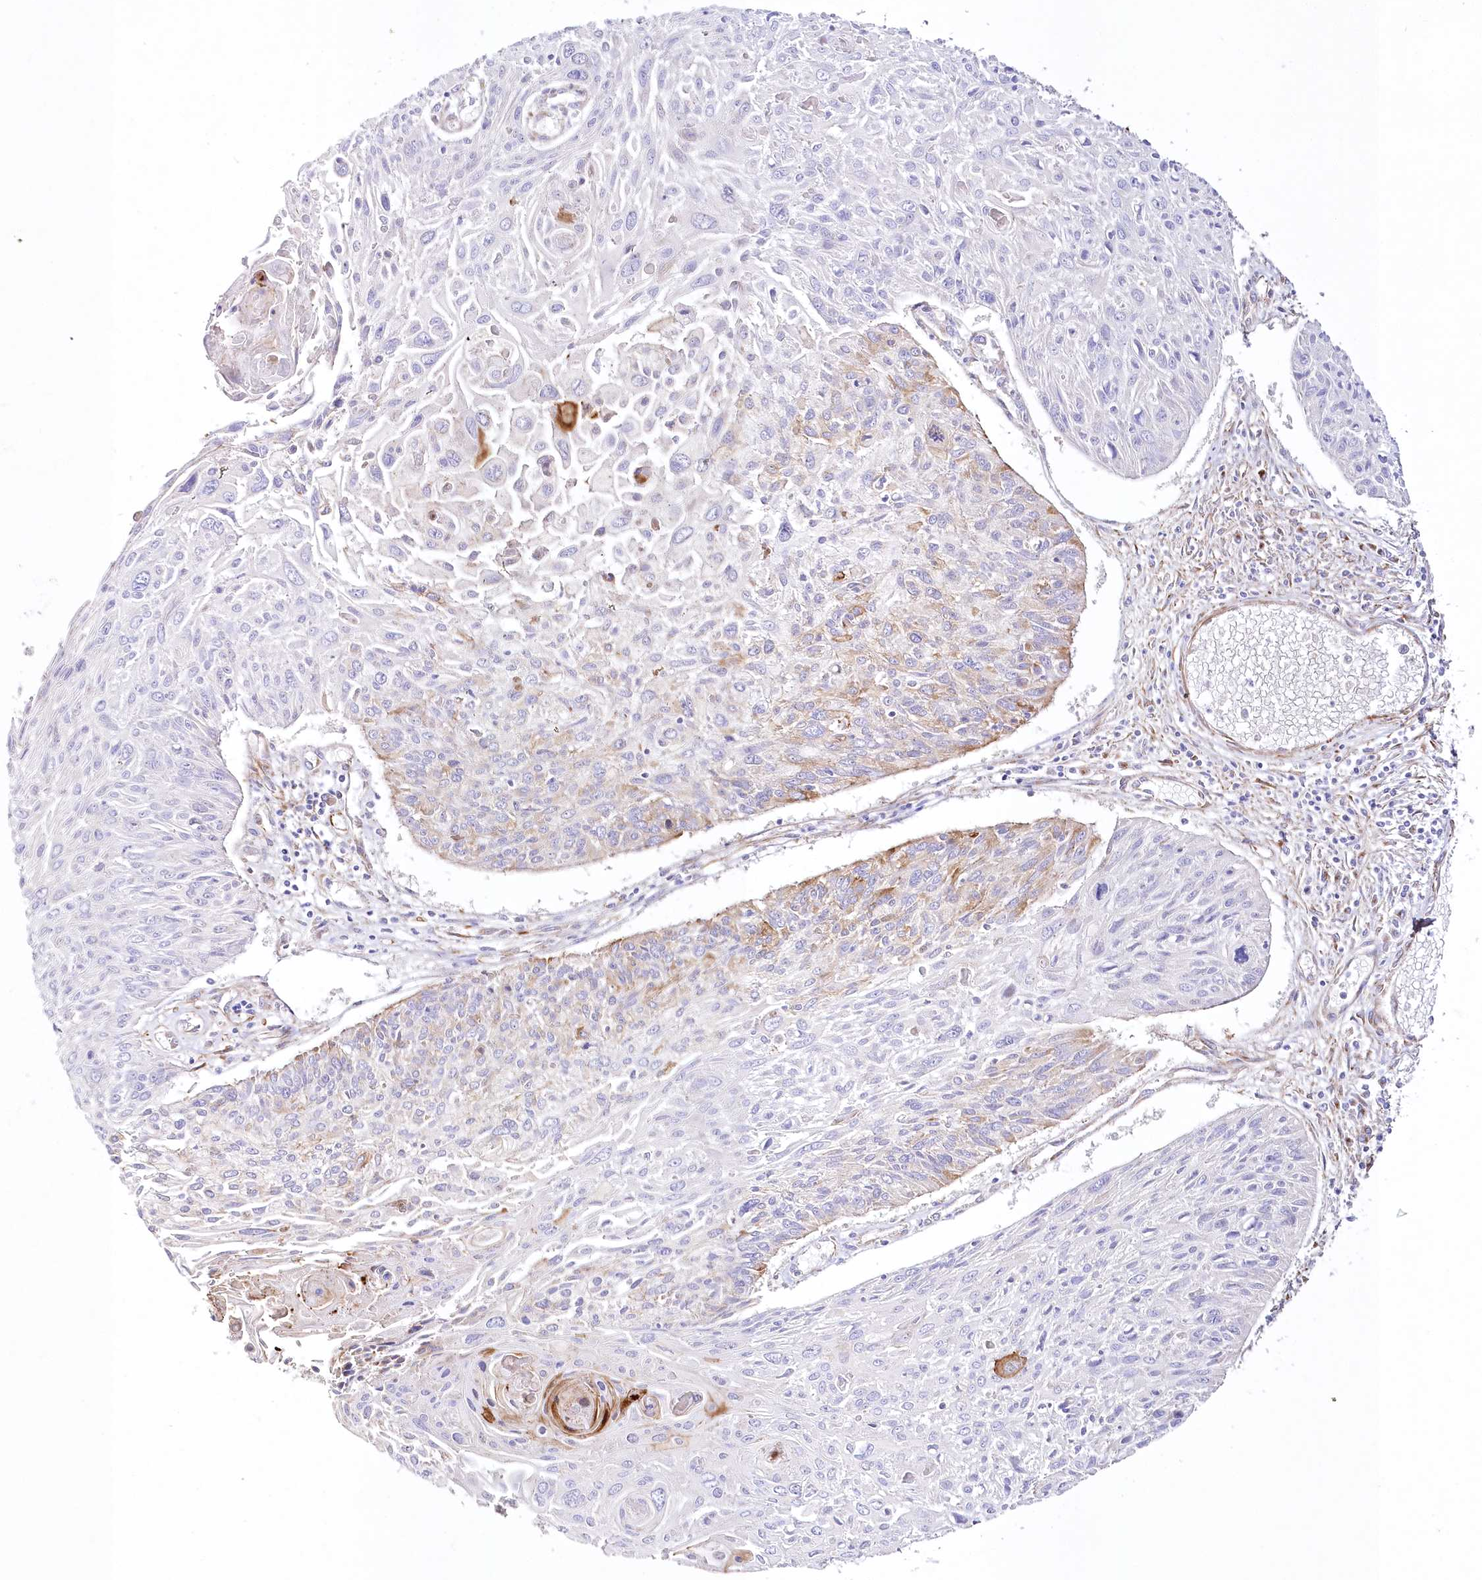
{"staining": {"intensity": "weak", "quantity": "<25%", "location": "cytoplasmic/membranous"}, "tissue": "cervical cancer", "cell_type": "Tumor cells", "image_type": "cancer", "snomed": [{"axis": "morphology", "description": "Squamous cell carcinoma, NOS"}, {"axis": "topography", "description": "Cervix"}], "caption": "Cervical squamous cell carcinoma stained for a protein using immunohistochemistry (IHC) exhibits no expression tumor cells.", "gene": "ABRAXAS2", "patient": {"sex": "female", "age": 51}}